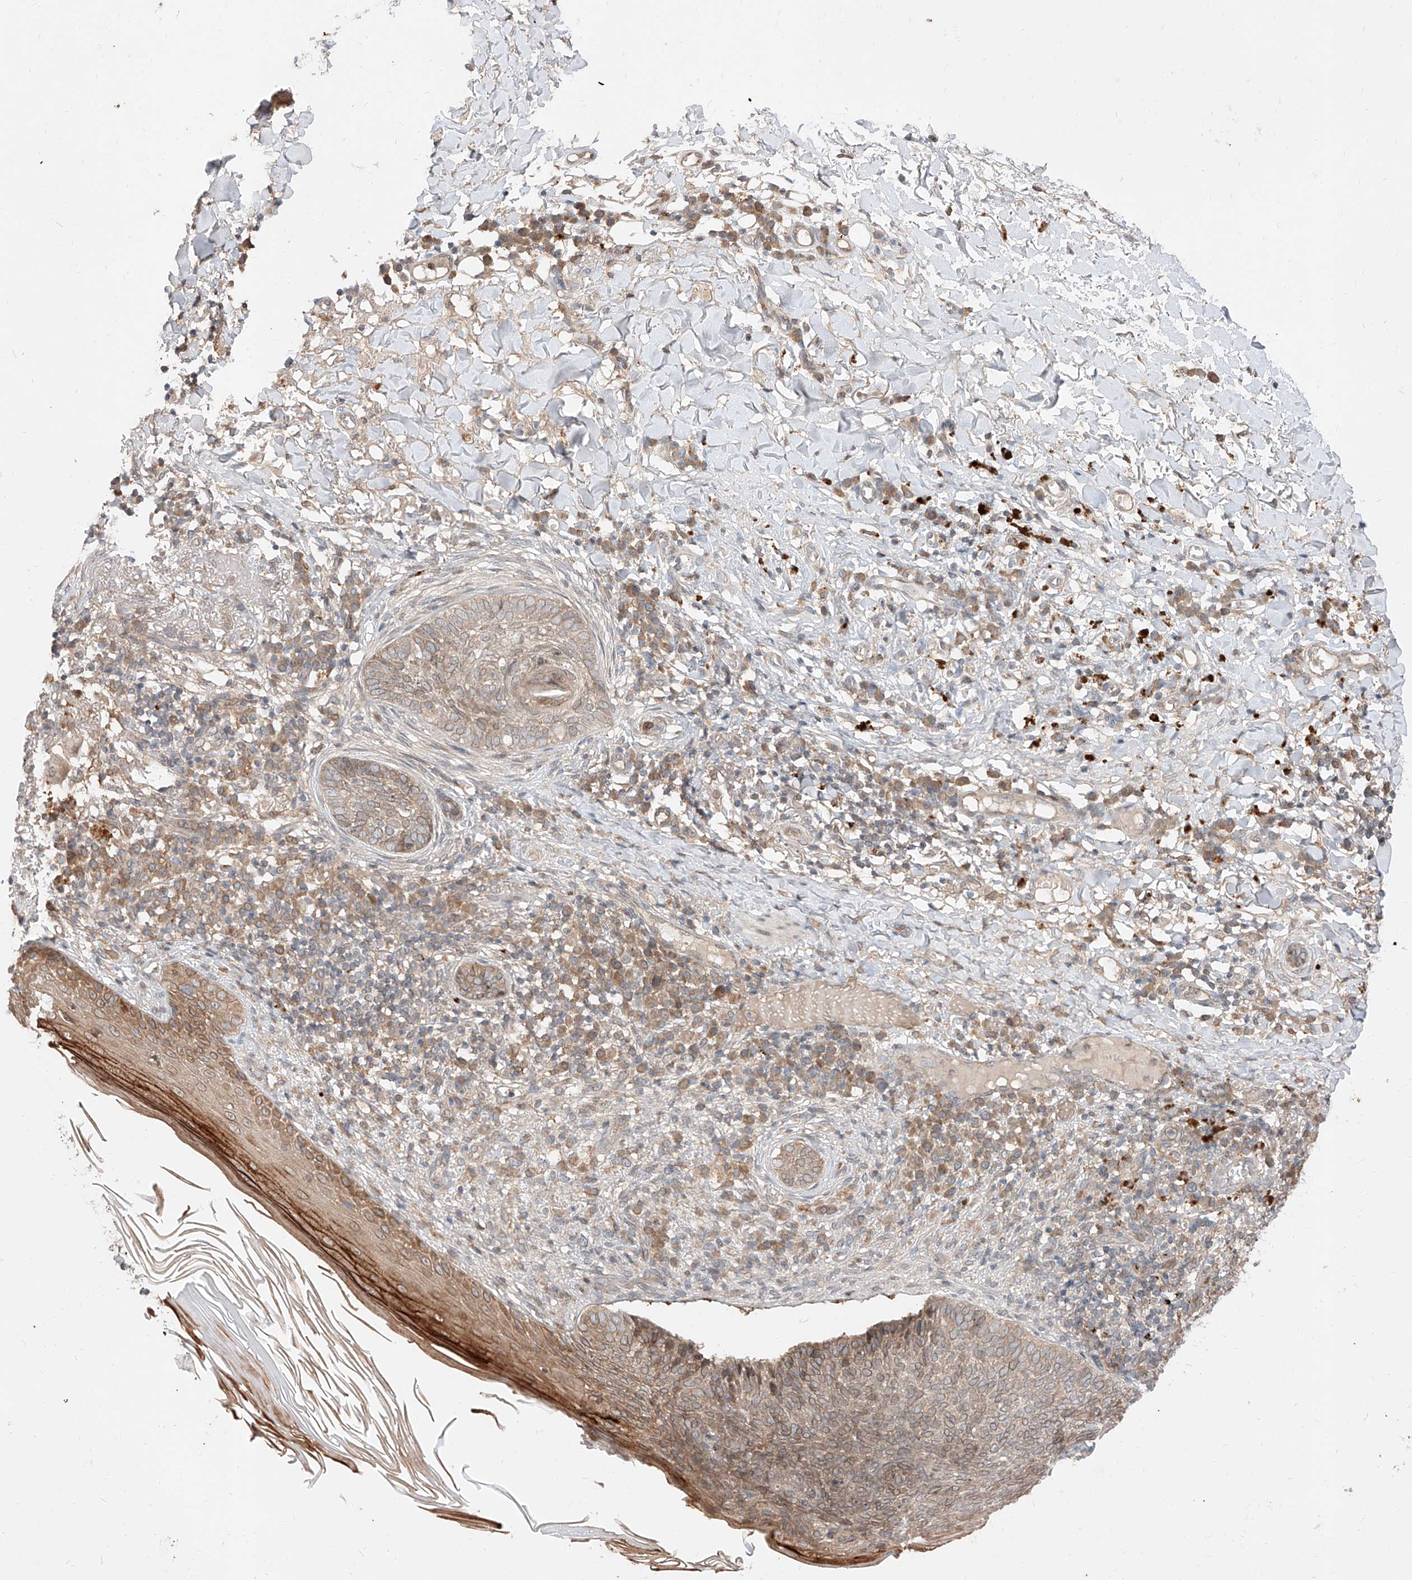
{"staining": {"intensity": "weak", "quantity": "25%-75%", "location": "cytoplasmic/membranous"}, "tissue": "skin cancer", "cell_type": "Tumor cells", "image_type": "cancer", "snomed": [{"axis": "morphology", "description": "Basal cell carcinoma"}, {"axis": "topography", "description": "Skin"}], "caption": "Immunohistochemical staining of skin cancer (basal cell carcinoma) demonstrates low levels of weak cytoplasmic/membranous protein staining in about 25%-75% of tumor cells.", "gene": "DIRAS3", "patient": {"sex": "male", "age": 85}}